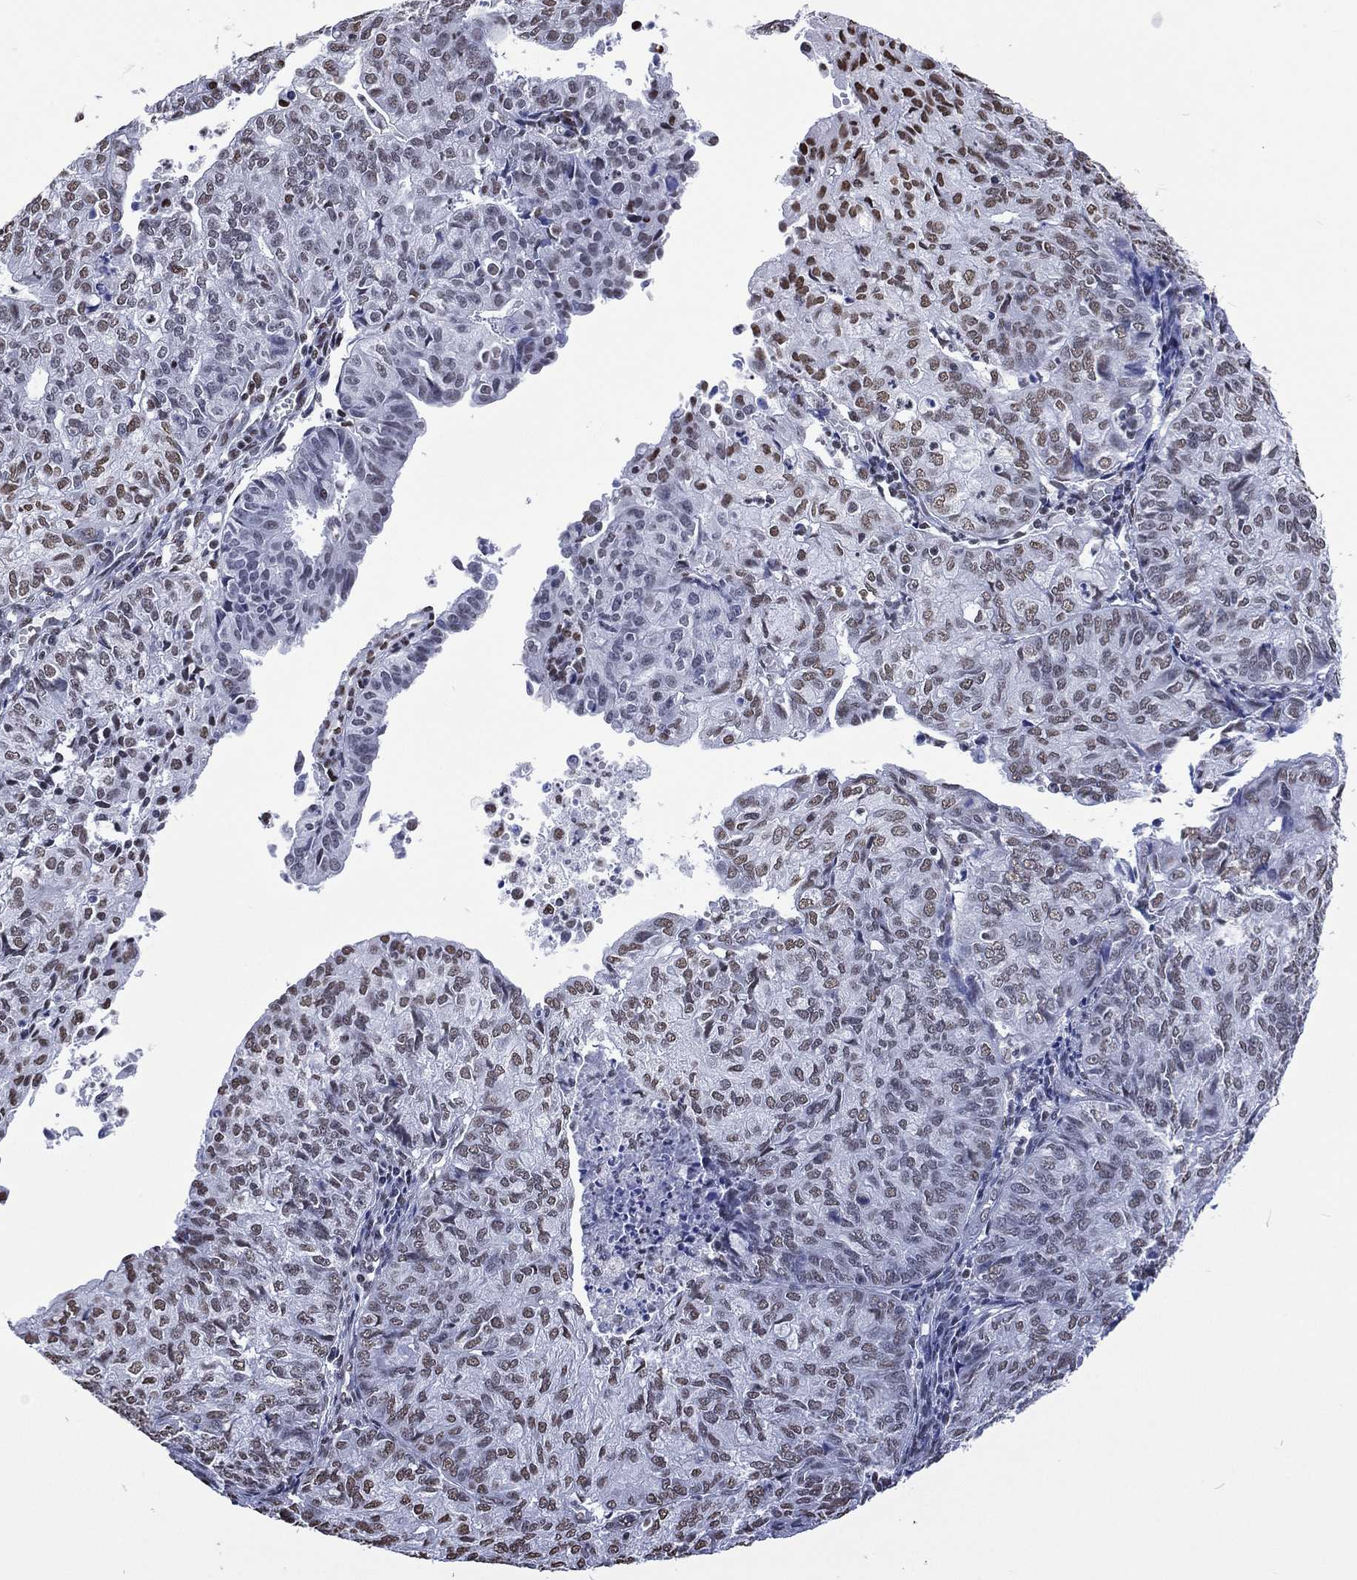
{"staining": {"intensity": "moderate", "quantity": "25%-75%", "location": "nuclear"}, "tissue": "endometrial cancer", "cell_type": "Tumor cells", "image_type": "cancer", "snomed": [{"axis": "morphology", "description": "Adenocarcinoma, NOS"}, {"axis": "topography", "description": "Endometrium"}], "caption": "Endometrial cancer tissue displays moderate nuclear staining in about 25%-75% of tumor cells", "gene": "RETREG2", "patient": {"sex": "female", "age": 82}}